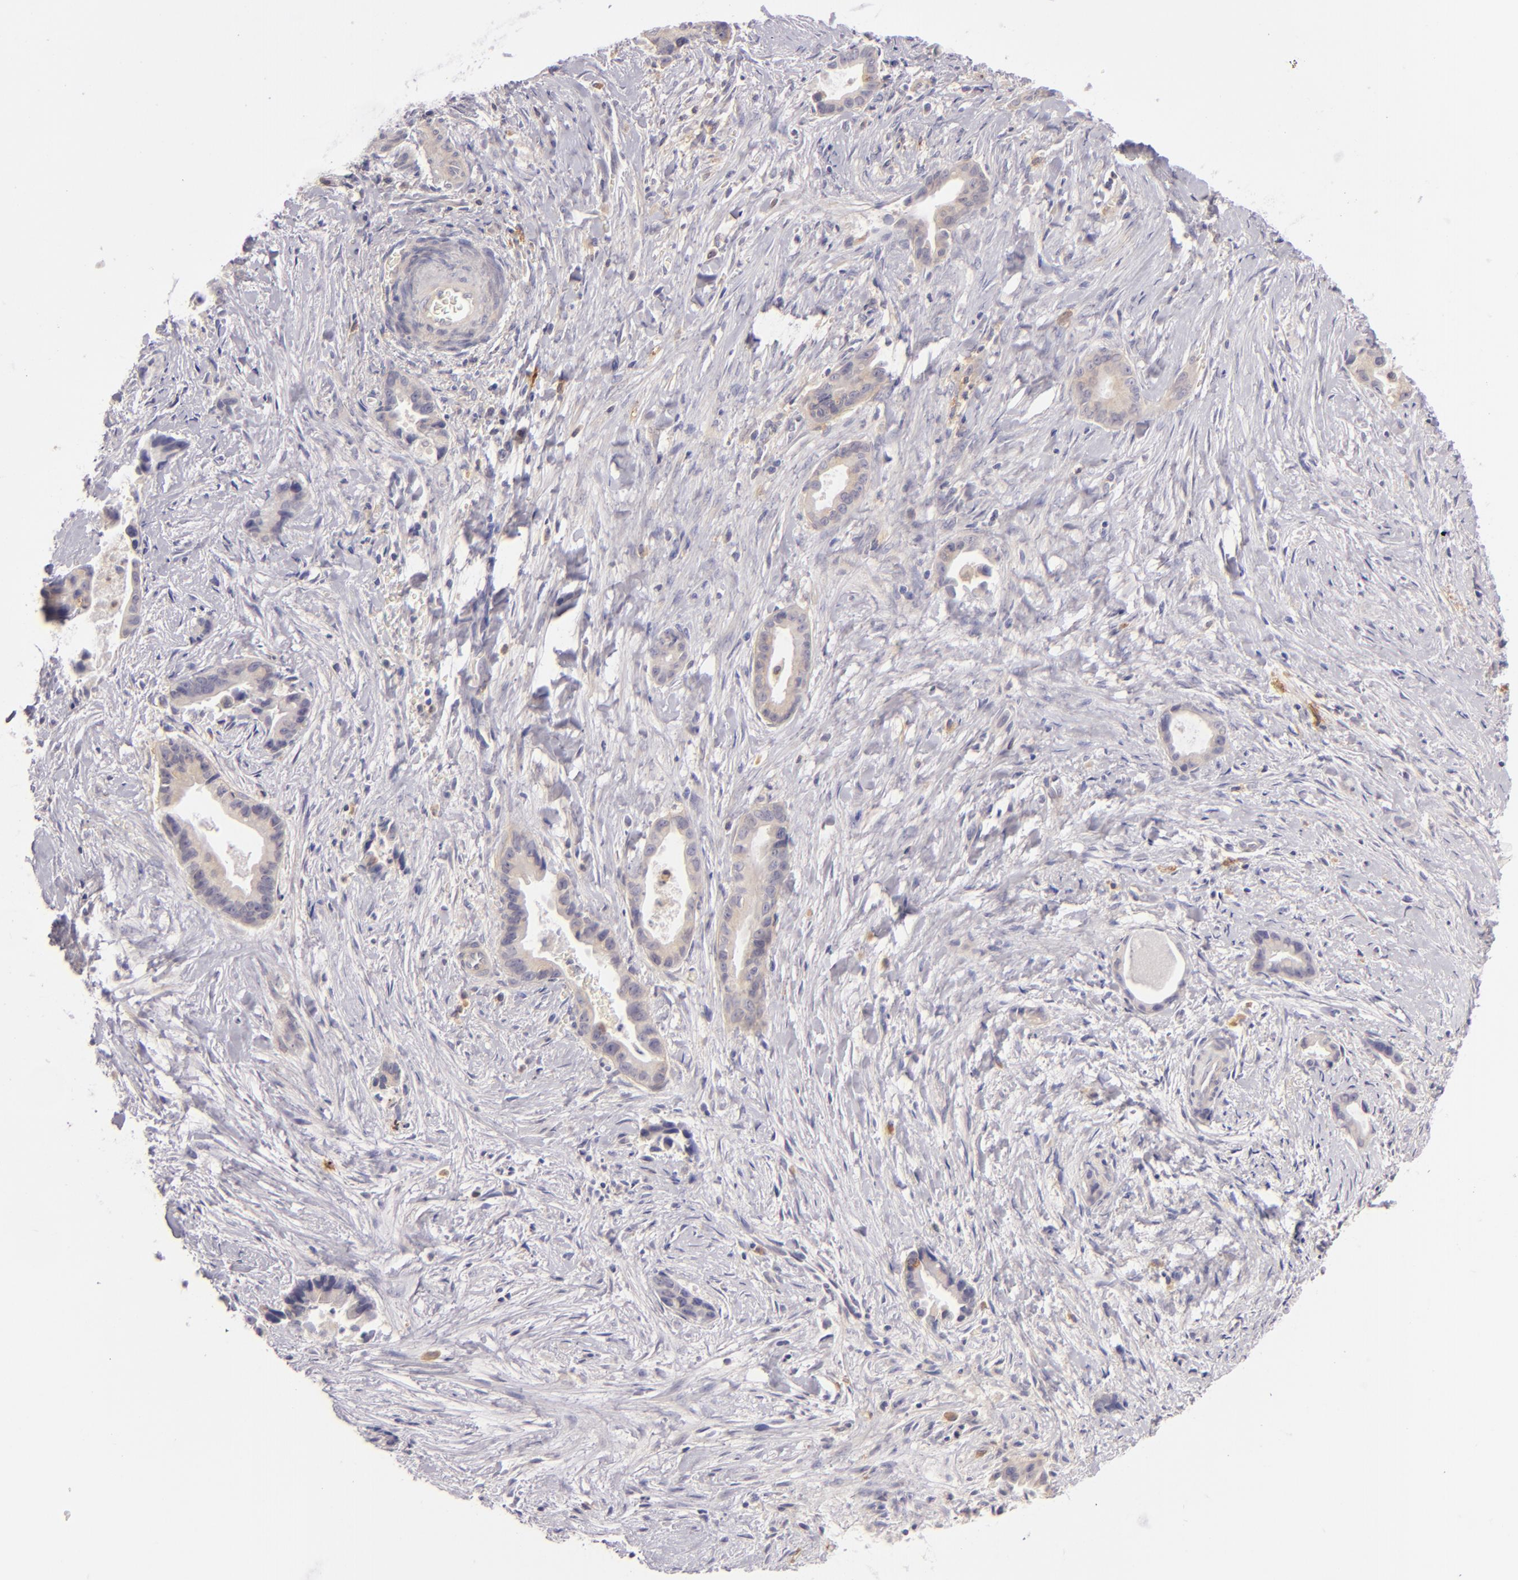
{"staining": {"intensity": "weak", "quantity": ">75%", "location": "cytoplasmic/membranous"}, "tissue": "liver cancer", "cell_type": "Tumor cells", "image_type": "cancer", "snomed": [{"axis": "morphology", "description": "Cholangiocarcinoma"}, {"axis": "topography", "description": "Liver"}], "caption": "Approximately >75% of tumor cells in human cholangiocarcinoma (liver) demonstrate weak cytoplasmic/membranous protein expression as visualized by brown immunohistochemical staining.", "gene": "CD83", "patient": {"sex": "female", "age": 55}}